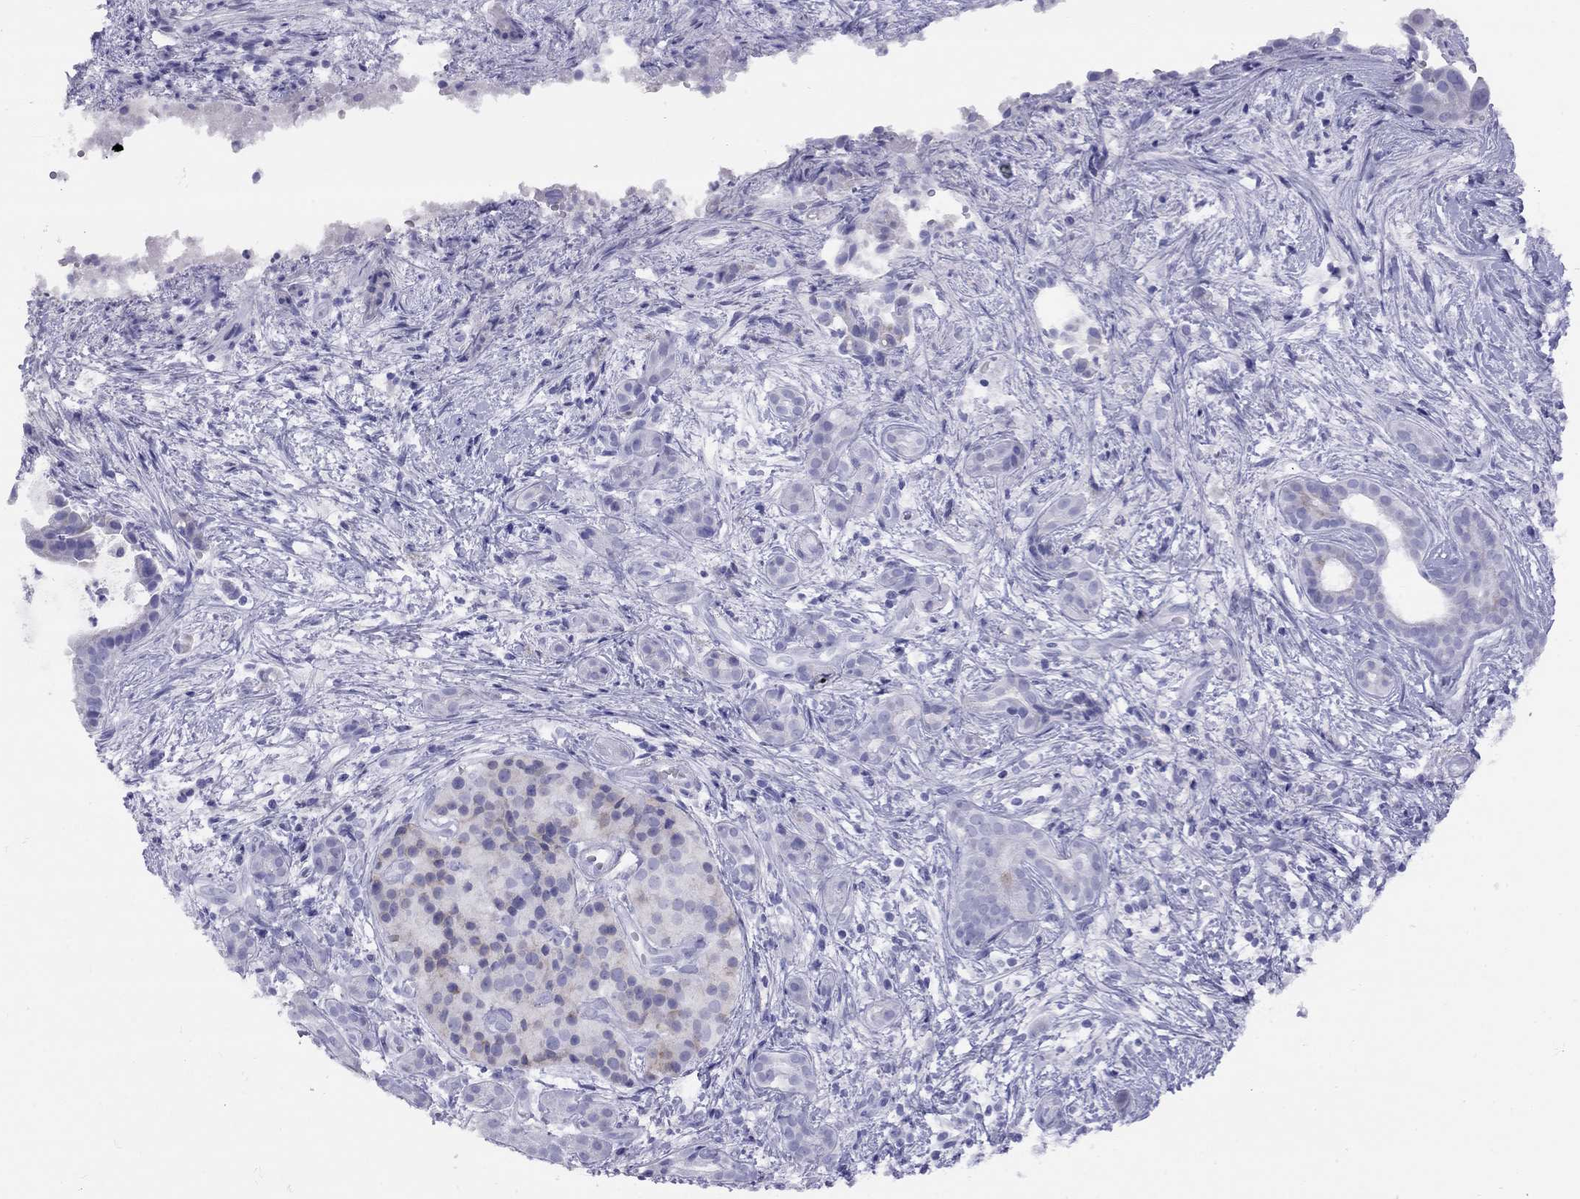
{"staining": {"intensity": "negative", "quantity": "none", "location": "none"}, "tissue": "pancreatic cancer", "cell_type": "Tumor cells", "image_type": "cancer", "snomed": [{"axis": "morphology", "description": "Adenocarcinoma, NOS"}, {"axis": "topography", "description": "Pancreas"}], "caption": "Tumor cells show no significant protein expression in pancreatic cancer. (DAB IHC visualized using brightfield microscopy, high magnification).", "gene": "GRIA2", "patient": {"sex": "male", "age": 61}}